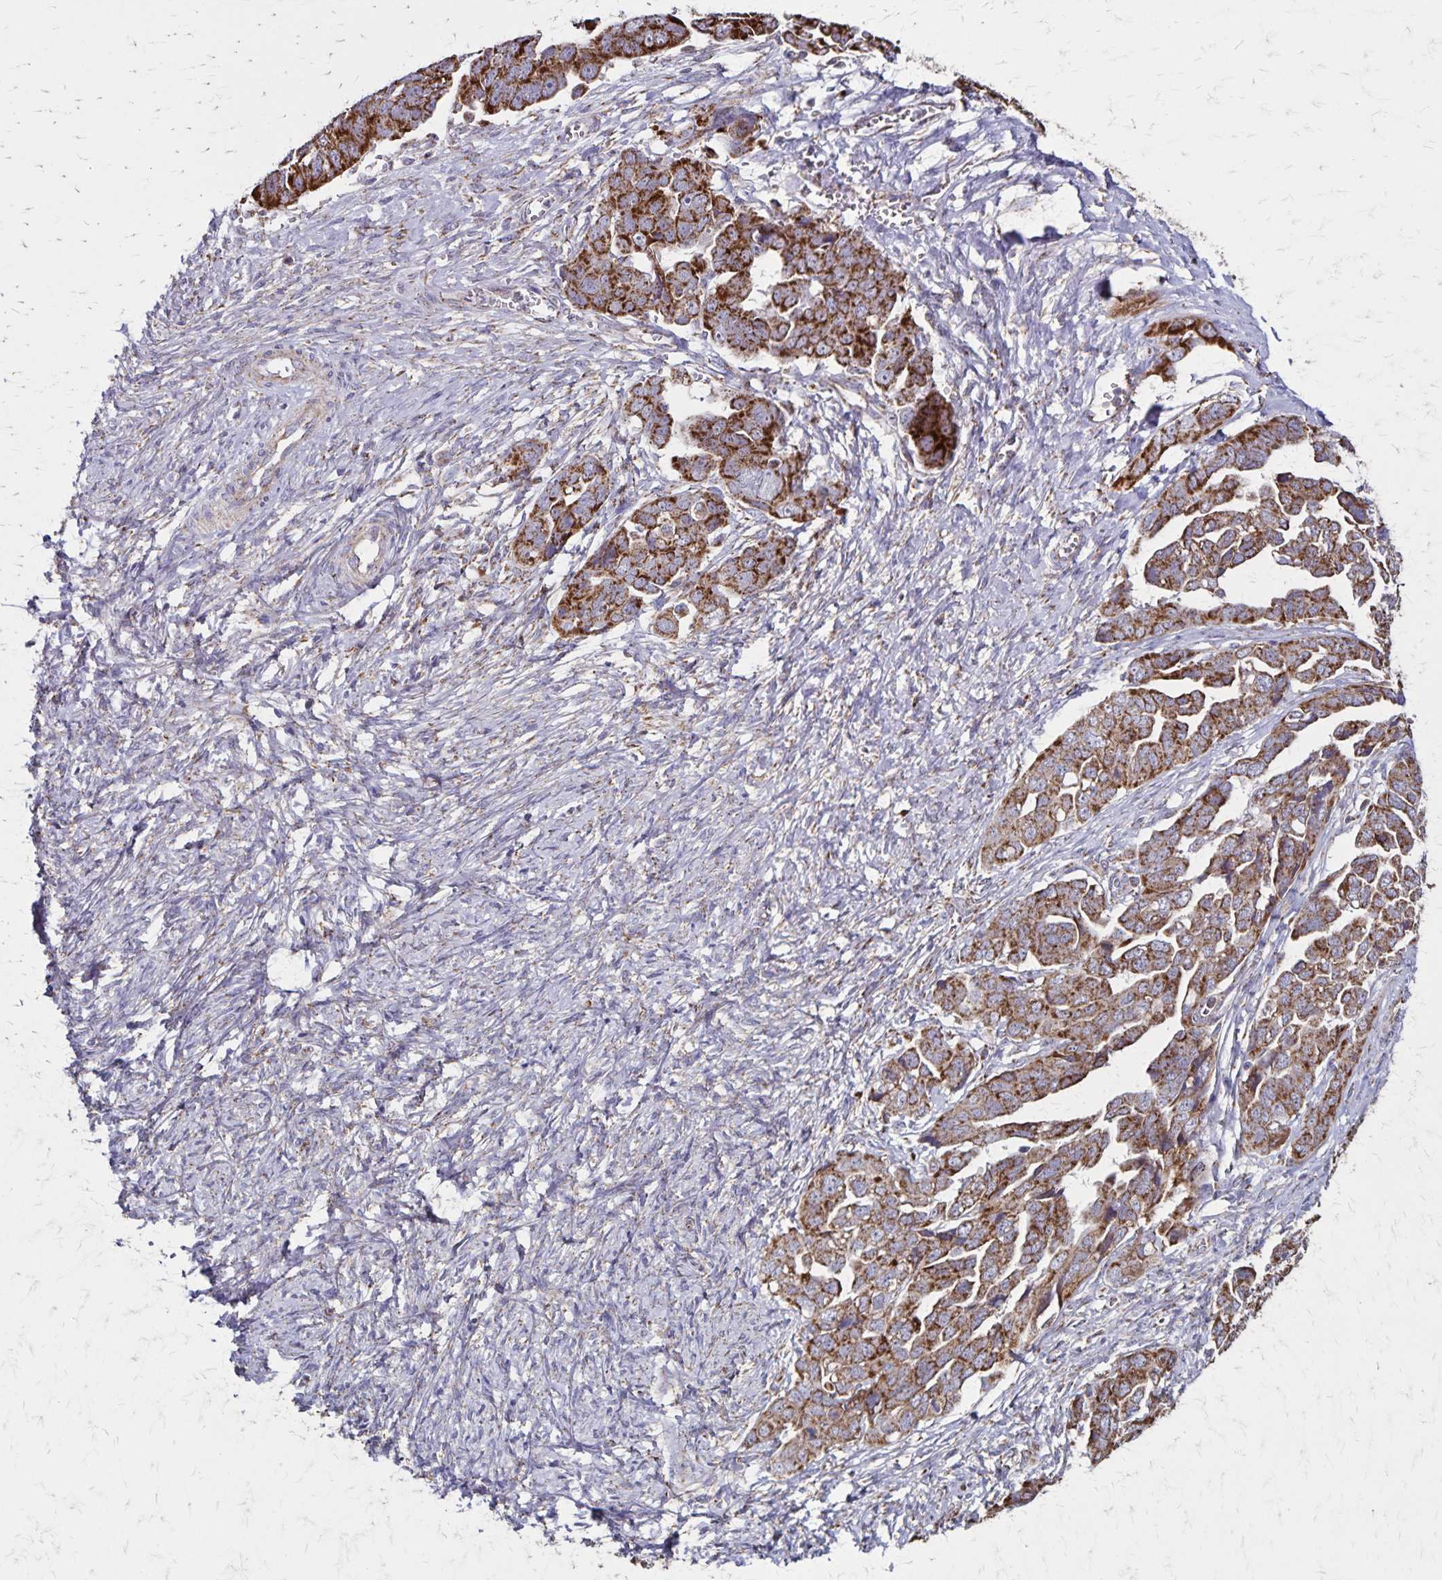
{"staining": {"intensity": "strong", "quantity": ">75%", "location": "cytoplasmic/membranous"}, "tissue": "ovarian cancer", "cell_type": "Tumor cells", "image_type": "cancer", "snomed": [{"axis": "morphology", "description": "Cystadenocarcinoma, serous, NOS"}, {"axis": "topography", "description": "Ovary"}], "caption": "Ovarian cancer (serous cystadenocarcinoma) stained with DAB immunohistochemistry shows high levels of strong cytoplasmic/membranous expression in approximately >75% of tumor cells.", "gene": "NFS1", "patient": {"sex": "female", "age": 59}}